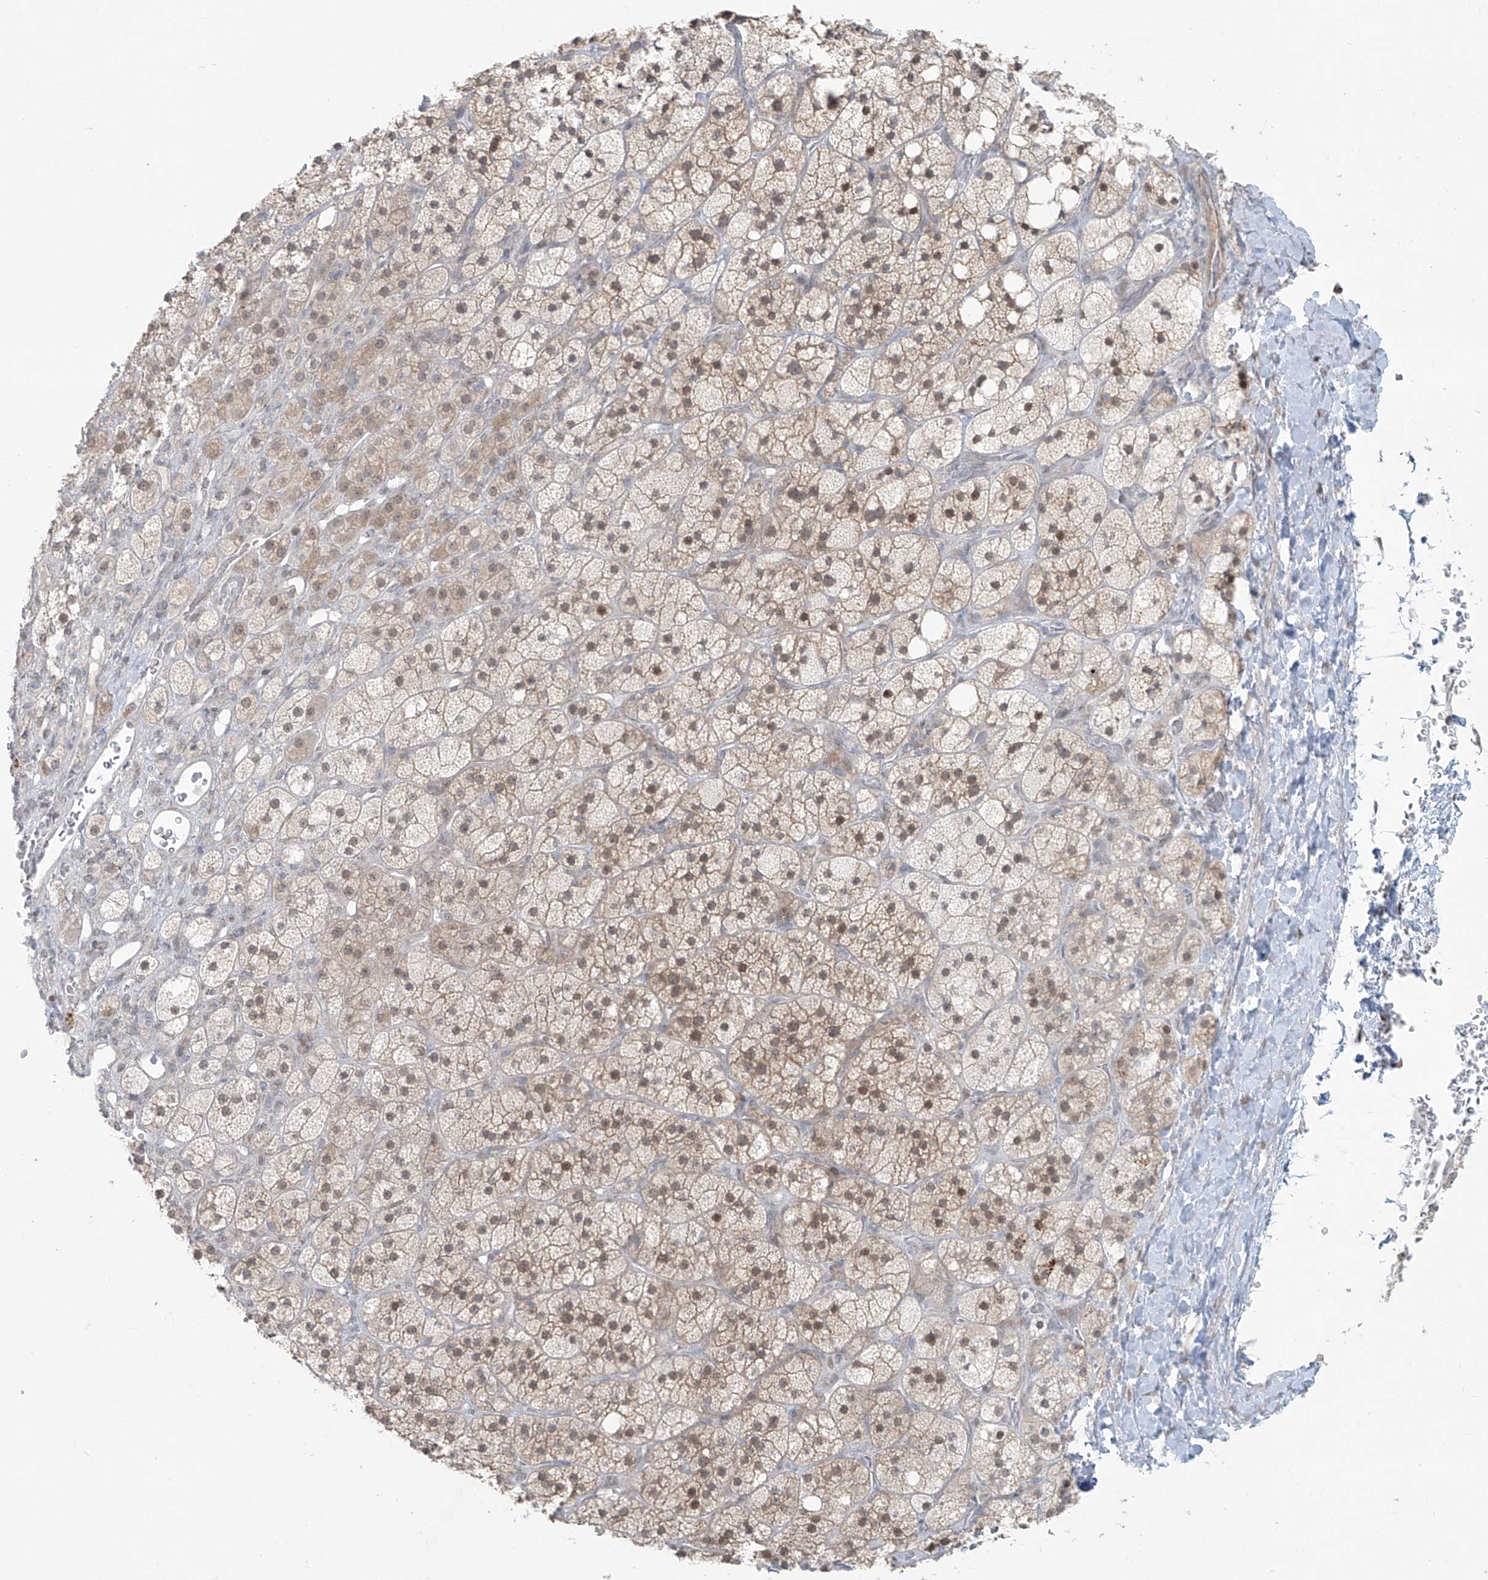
{"staining": {"intensity": "moderate", "quantity": "25%-75%", "location": "cytoplasmic/membranous,nuclear"}, "tissue": "adrenal gland", "cell_type": "Glandular cells", "image_type": "normal", "snomed": [{"axis": "morphology", "description": "Normal tissue, NOS"}, {"axis": "topography", "description": "Adrenal gland"}], "caption": "Immunohistochemical staining of normal adrenal gland demonstrates moderate cytoplasmic/membranous,nuclear protein positivity in about 25%-75% of glandular cells. The staining was performed using DAB, with brown indicating positive protein expression. Nuclei are stained blue with hematoxylin.", "gene": "PPAT", "patient": {"sex": "male", "age": 61}}